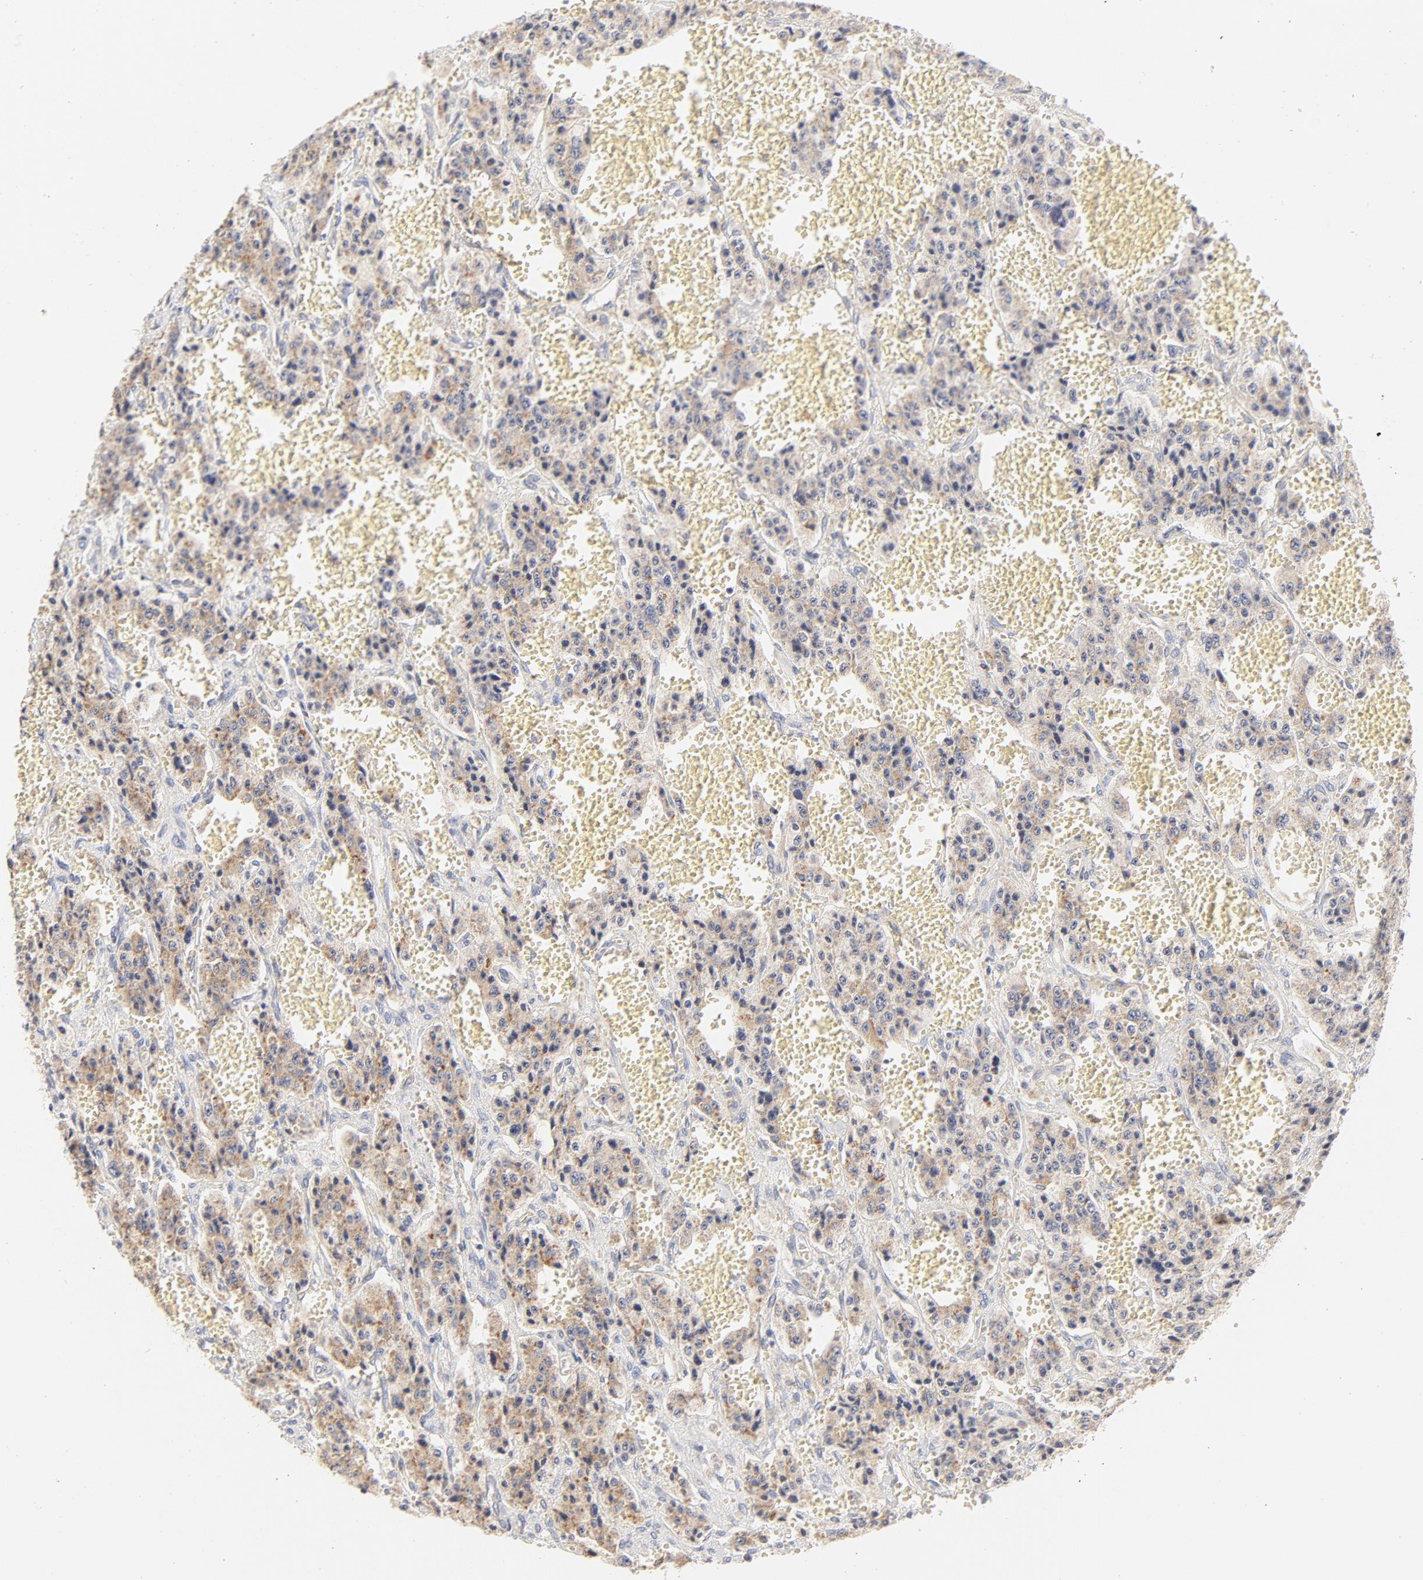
{"staining": {"intensity": "moderate", "quantity": ">75%", "location": "cytoplasmic/membranous"}, "tissue": "carcinoid", "cell_type": "Tumor cells", "image_type": "cancer", "snomed": [{"axis": "morphology", "description": "Carcinoid, malignant, NOS"}, {"axis": "topography", "description": "Small intestine"}], "caption": "Carcinoid was stained to show a protein in brown. There is medium levels of moderate cytoplasmic/membranous staining in about >75% of tumor cells.", "gene": "MTERF2", "patient": {"sex": "male", "age": 52}}